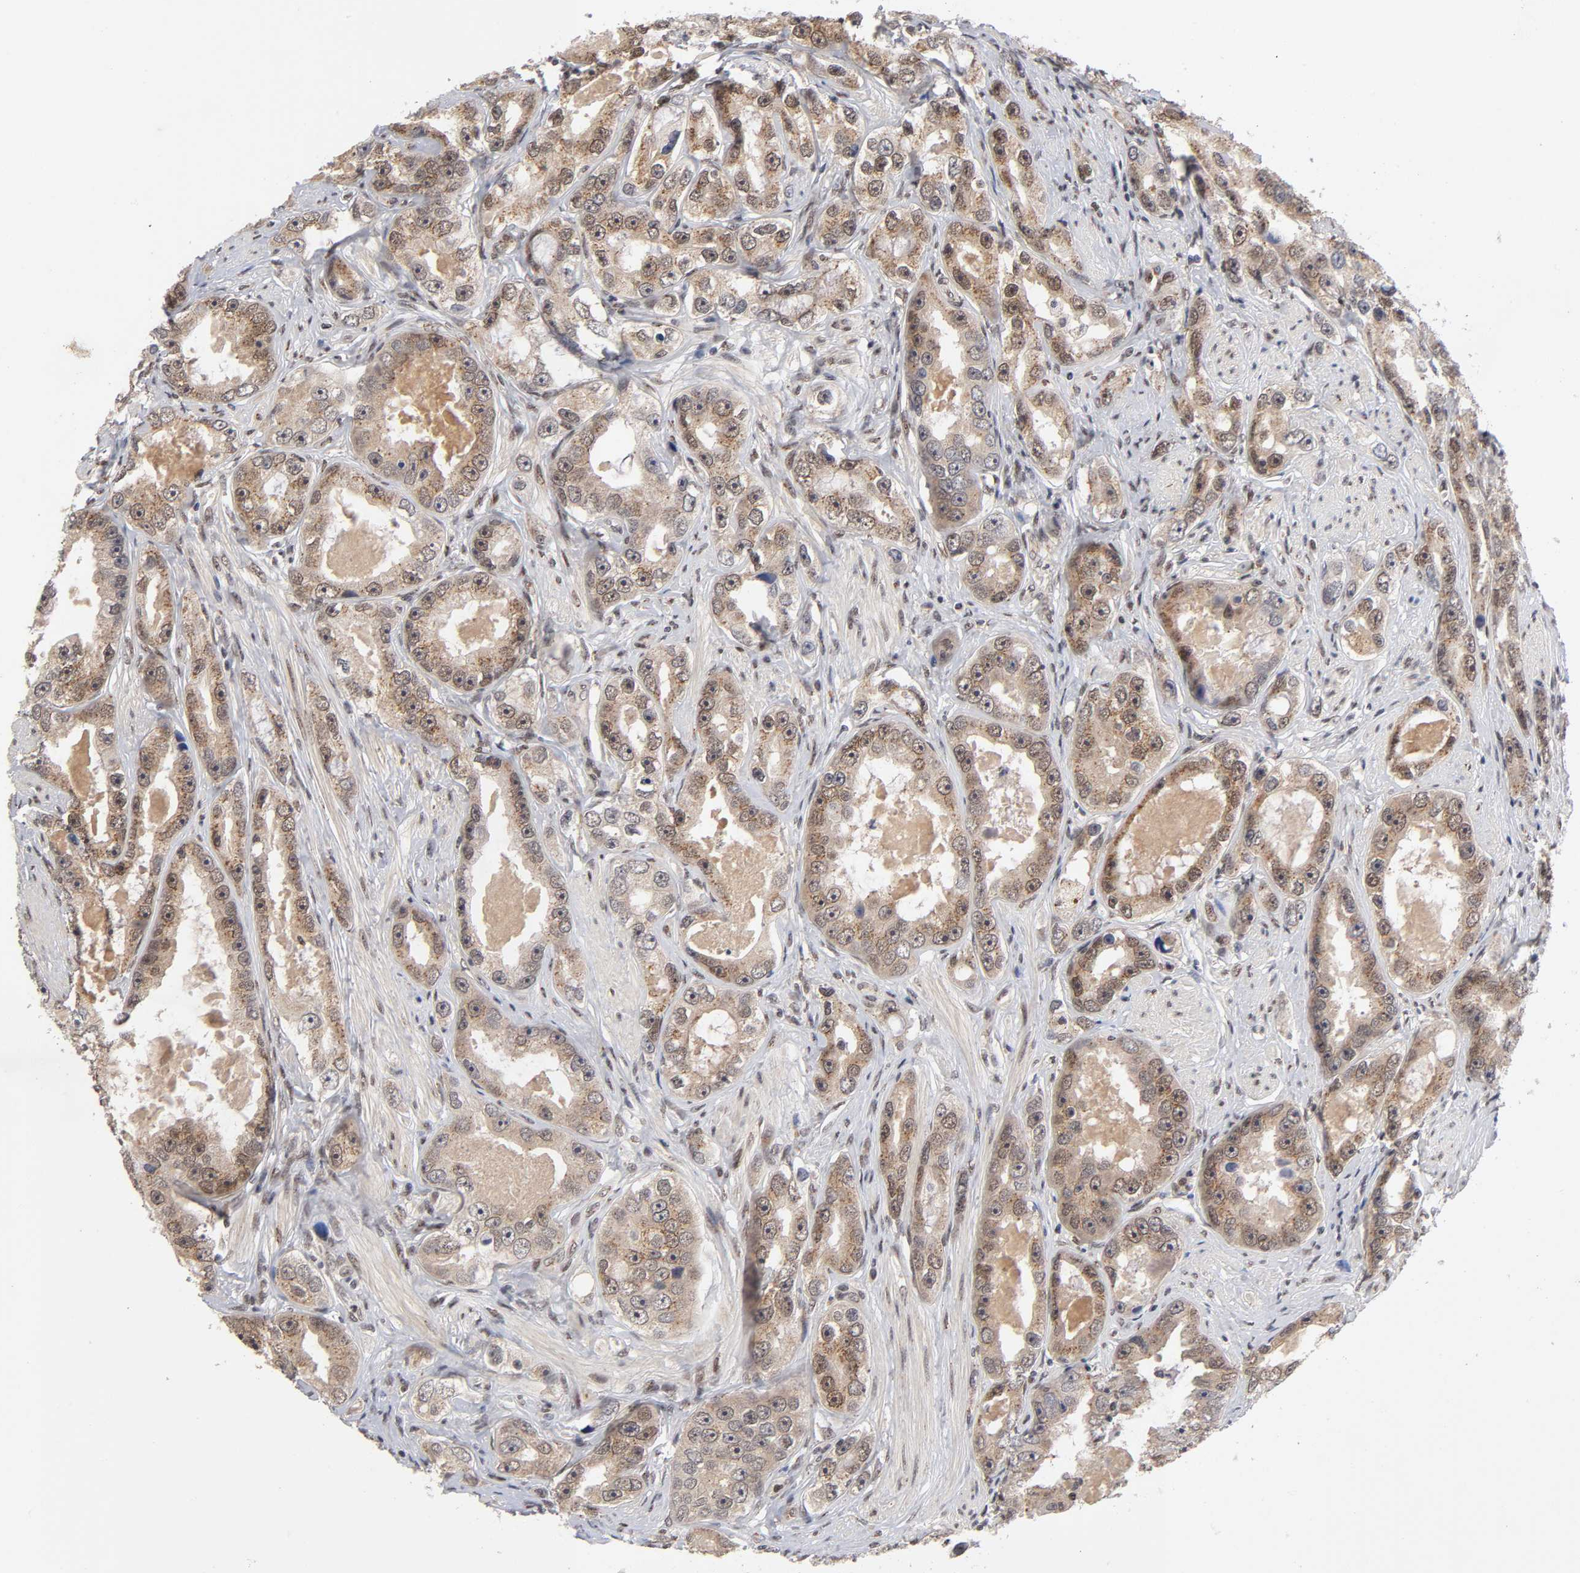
{"staining": {"intensity": "moderate", "quantity": ">75%", "location": "cytoplasmic/membranous,nuclear"}, "tissue": "prostate cancer", "cell_type": "Tumor cells", "image_type": "cancer", "snomed": [{"axis": "morphology", "description": "Adenocarcinoma, High grade"}, {"axis": "topography", "description": "Prostate"}], "caption": "High-magnification brightfield microscopy of adenocarcinoma (high-grade) (prostate) stained with DAB (3,3'-diaminobenzidine) (brown) and counterstained with hematoxylin (blue). tumor cells exhibit moderate cytoplasmic/membranous and nuclear expression is appreciated in approximately>75% of cells.", "gene": "EP300", "patient": {"sex": "male", "age": 63}}